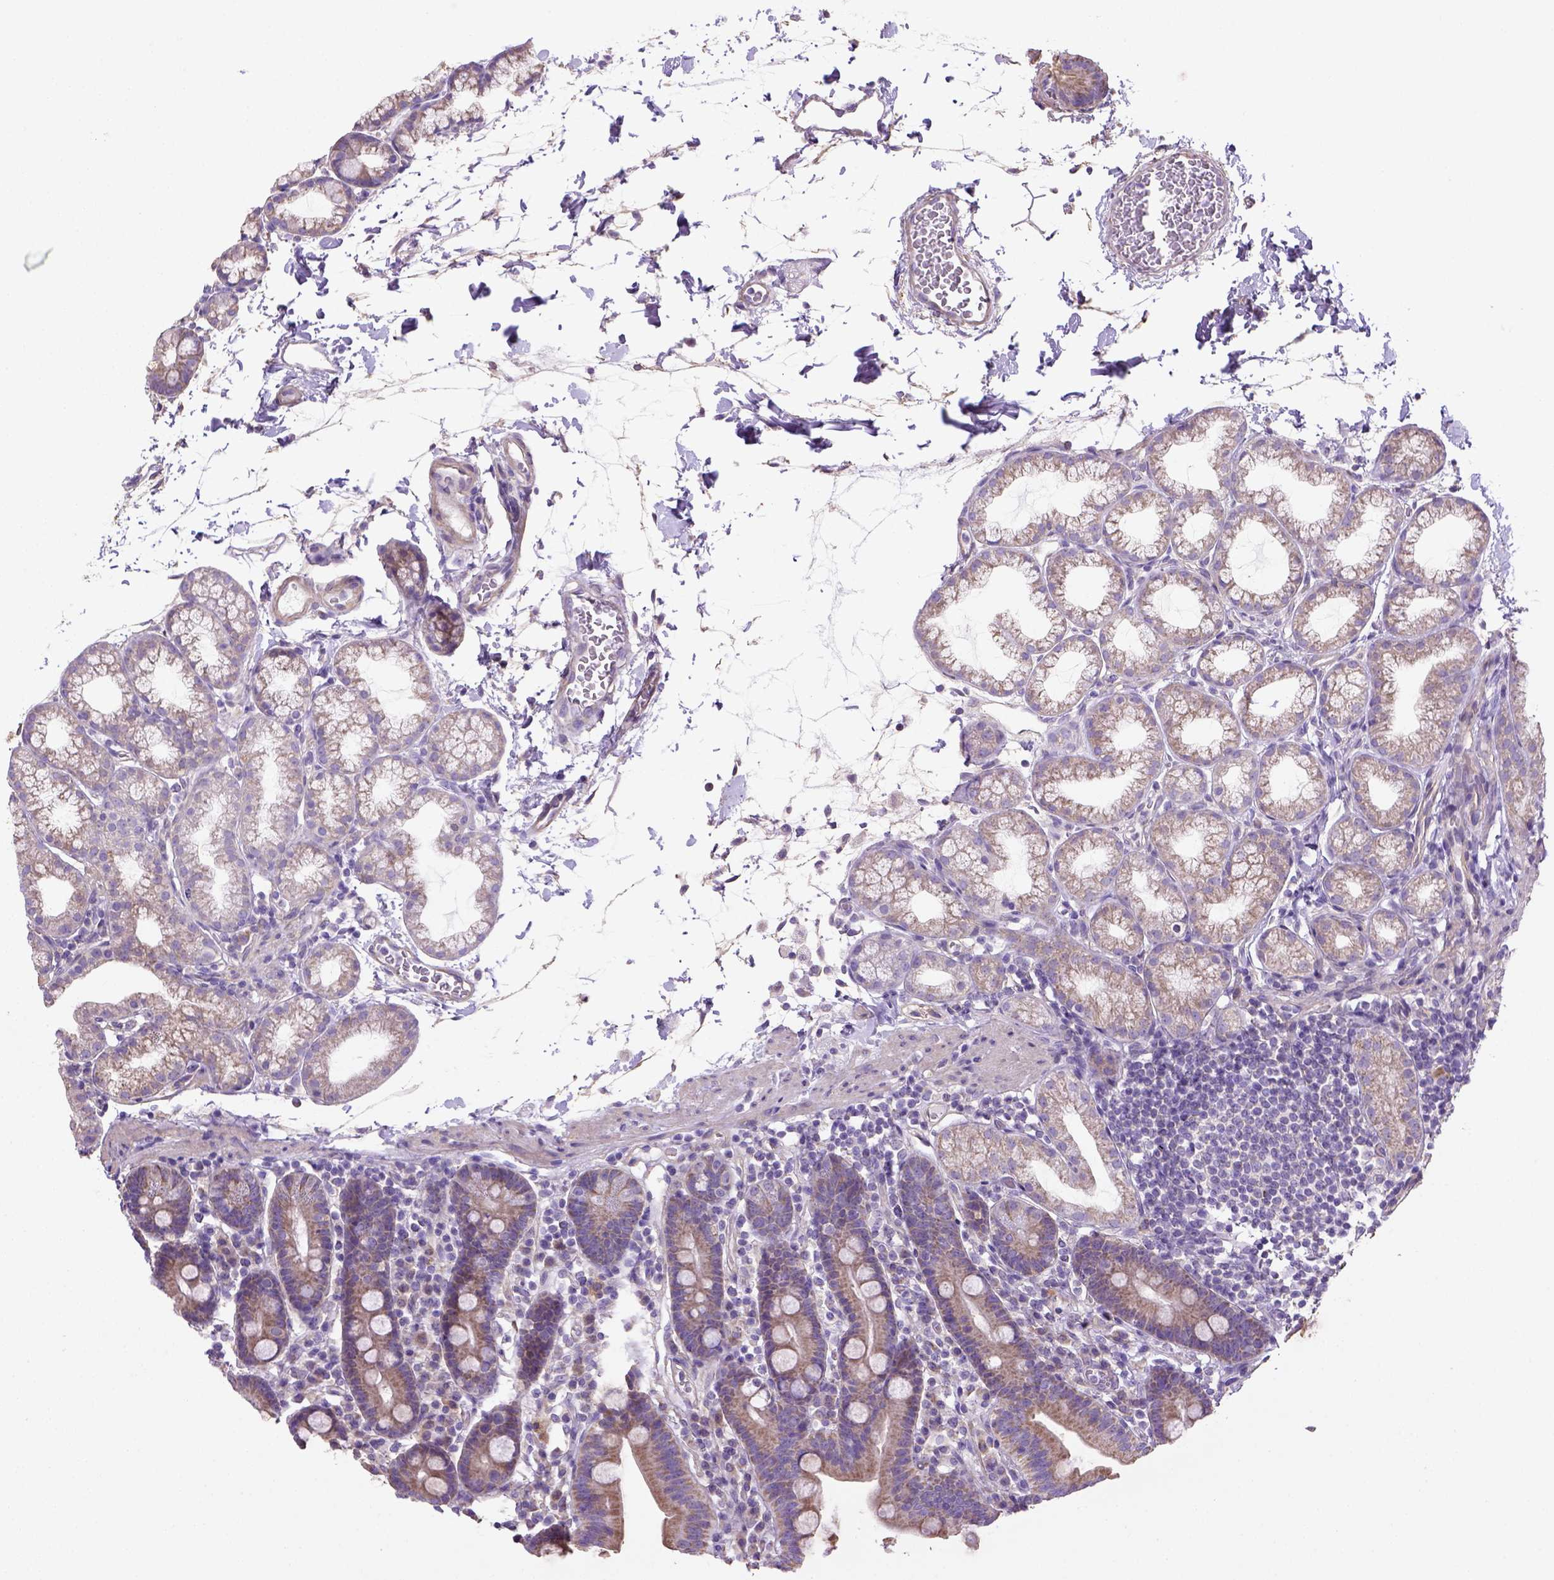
{"staining": {"intensity": "moderate", "quantity": ">75%", "location": "cytoplasmic/membranous"}, "tissue": "duodenum", "cell_type": "Glandular cells", "image_type": "normal", "snomed": [{"axis": "morphology", "description": "Normal tissue, NOS"}, {"axis": "topography", "description": "Pancreas"}, {"axis": "topography", "description": "Duodenum"}], "caption": "An IHC micrograph of normal tissue is shown. Protein staining in brown shows moderate cytoplasmic/membranous positivity in duodenum within glandular cells. Ihc stains the protein in brown and the nuclei are stained blue.", "gene": "HTRA1", "patient": {"sex": "male", "age": 59}}